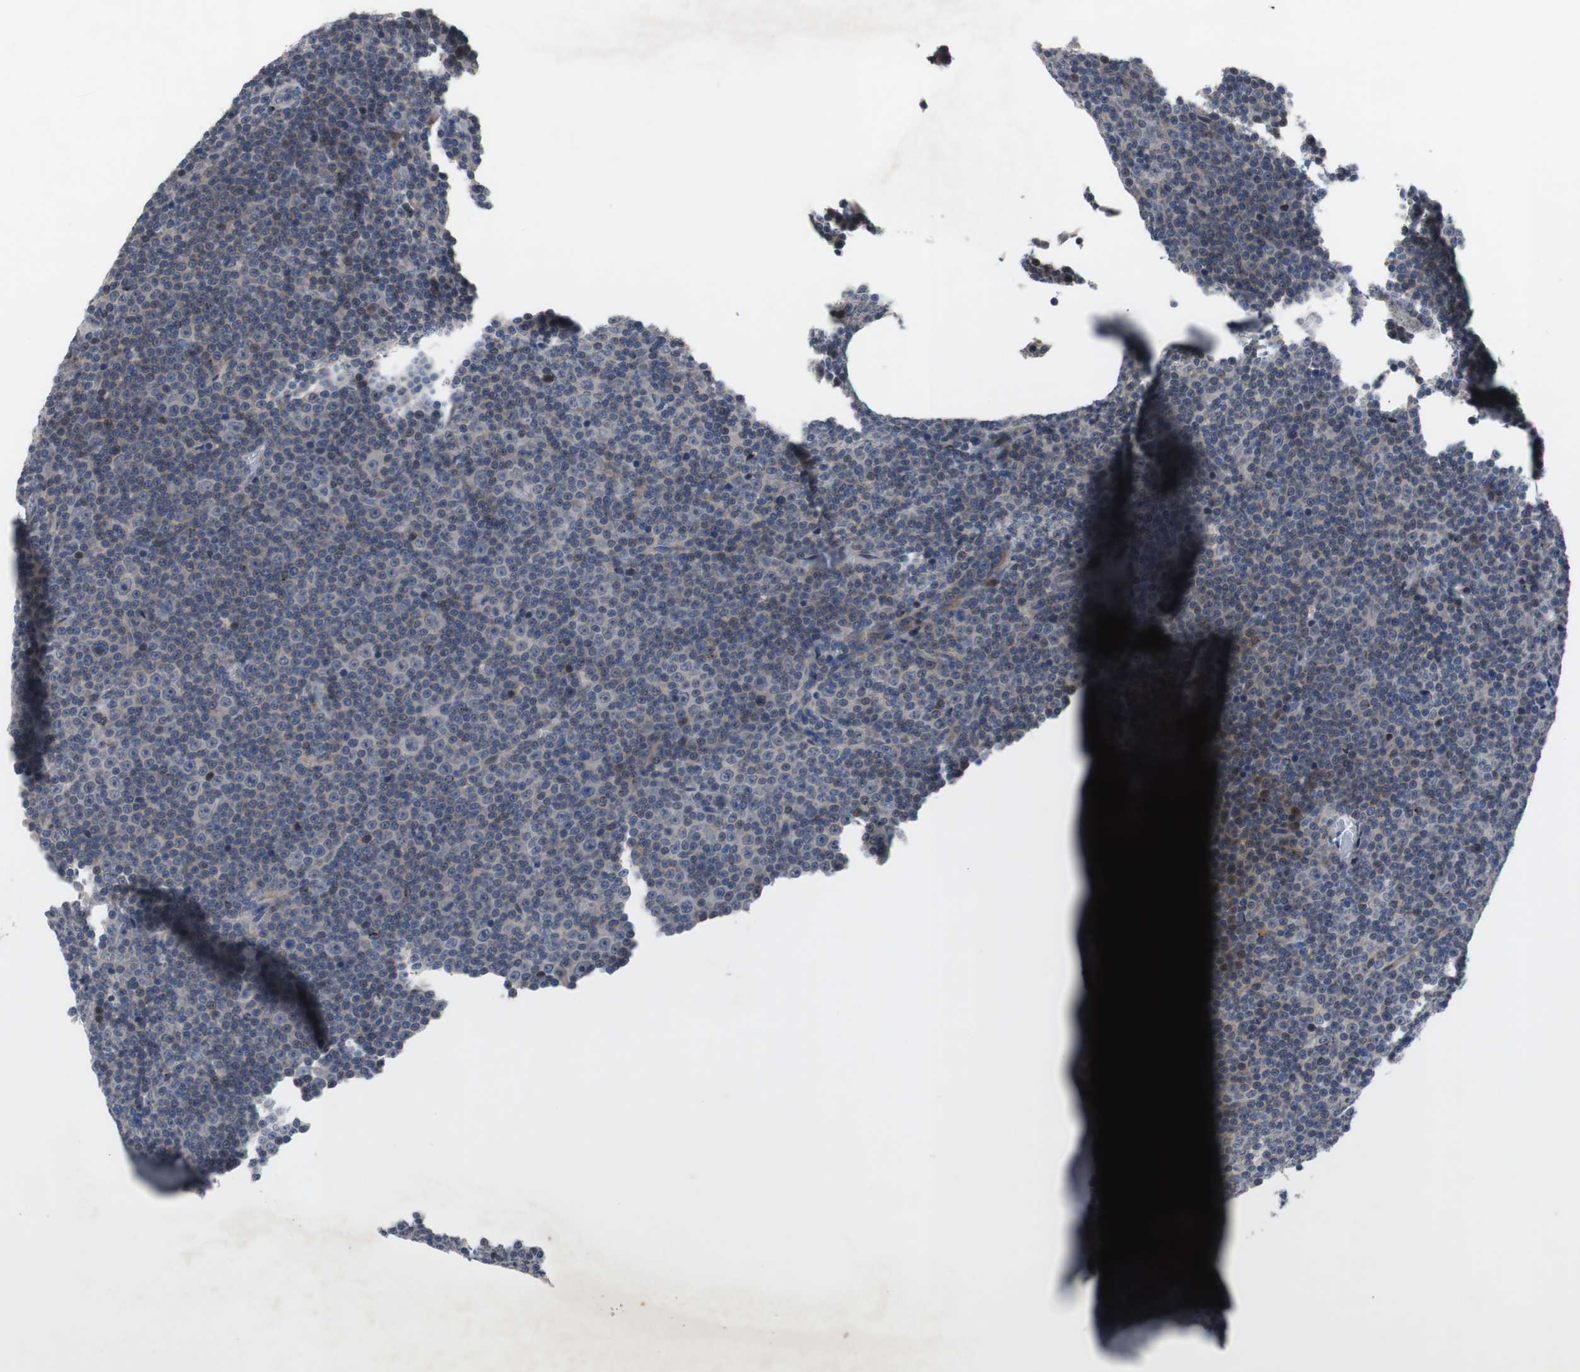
{"staining": {"intensity": "weak", "quantity": "<25%", "location": "cytoplasmic/membranous"}, "tissue": "lymphoma", "cell_type": "Tumor cells", "image_type": "cancer", "snomed": [{"axis": "morphology", "description": "Malignant lymphoma, non-Hodgkin's type, Low grade"}, {"axis": "topography", "description": "Lymph node"}], "caption": "DAB (3,3'-diaminobenzidine) immunohistochemical staining of human lymphoma displays no significant expression in tumor cells.", "gene": "MUTYH", "patient": {"sex": "female", "age": 67}}